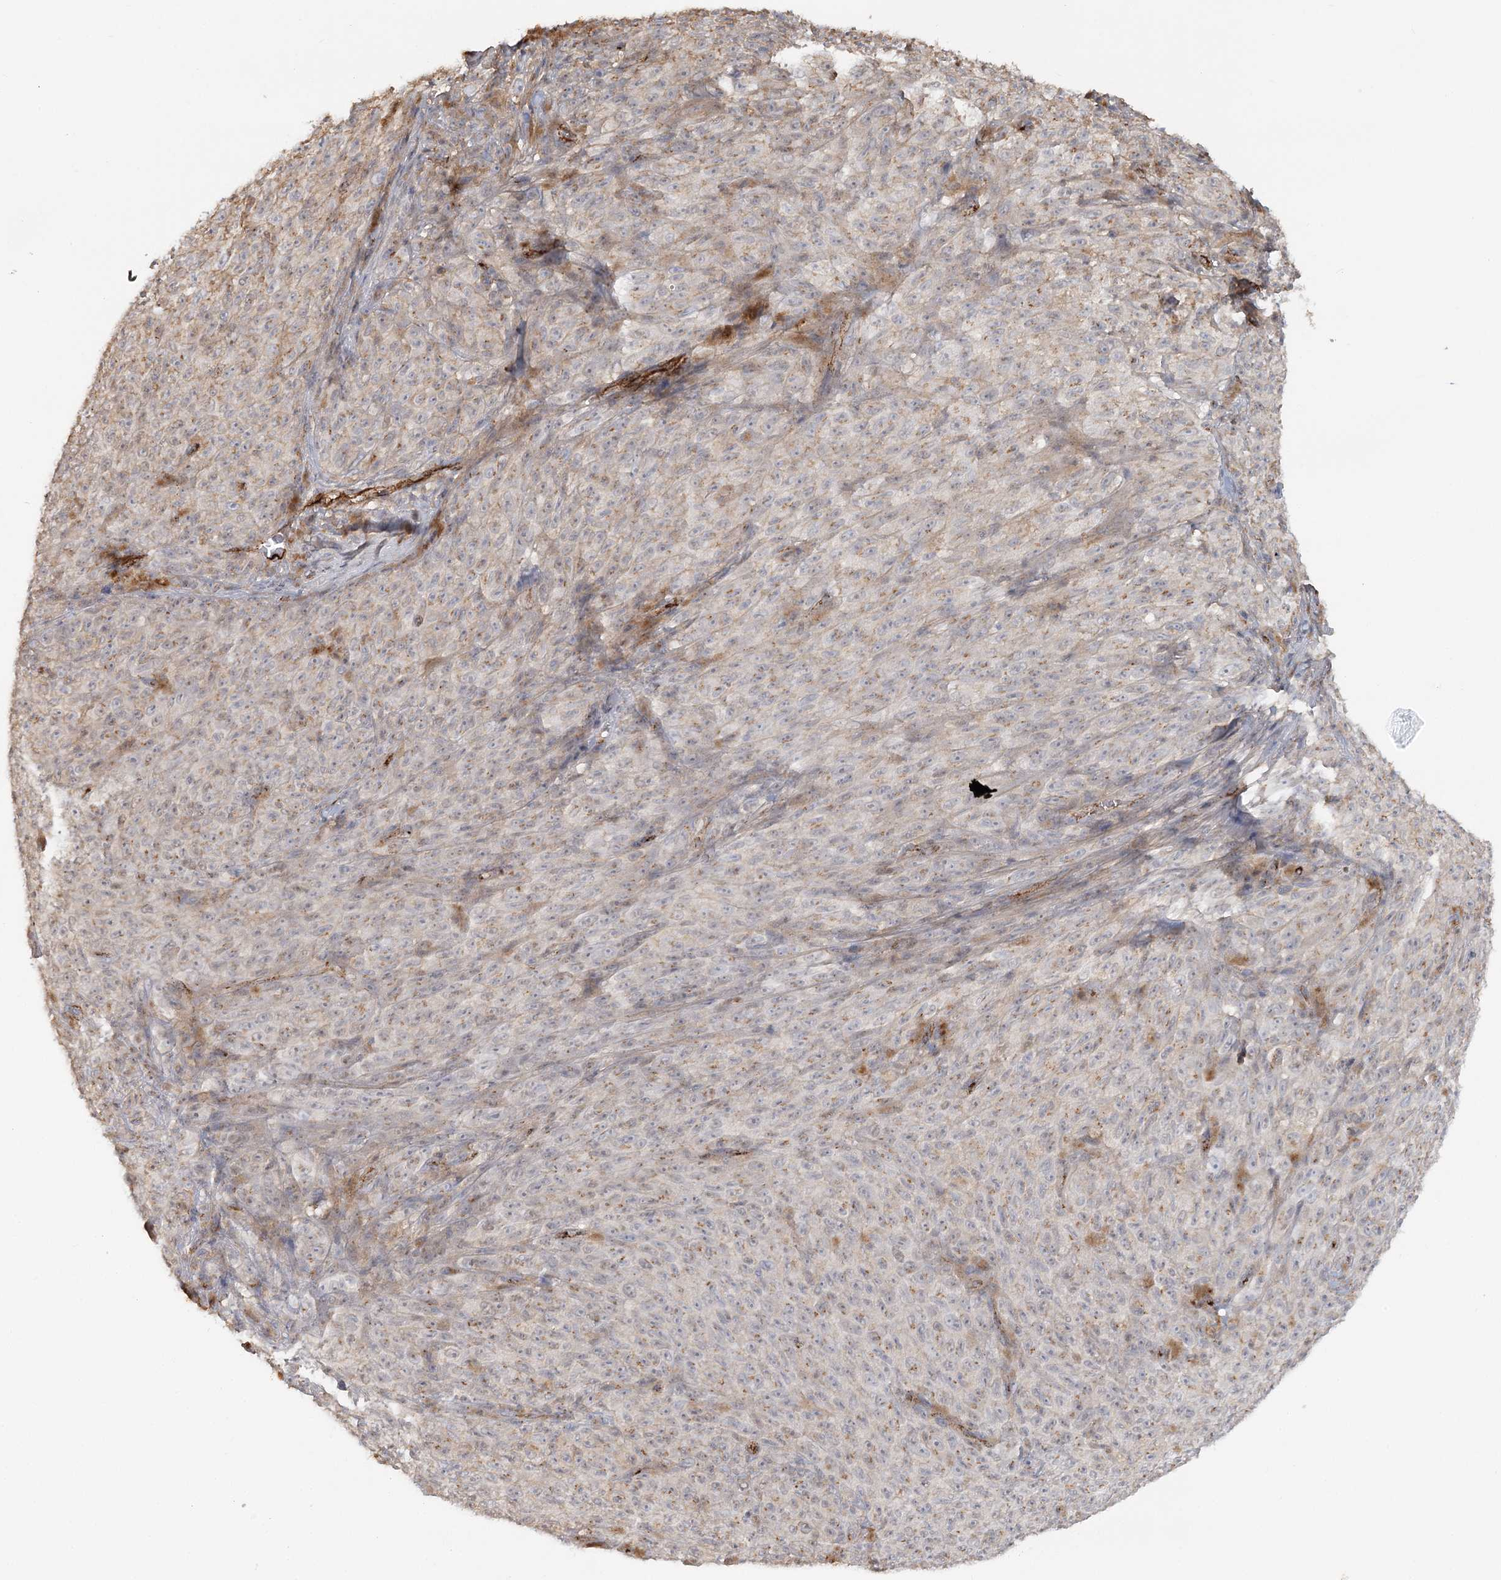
{"staining": {"intensity": "negative", "quantity": "none", "location": "none"}, "tissue": "melanoma", "cell_type": "Tumor cells", "image_type": "cancer", "snomed": [{"axis": "morphology", "description": "Malignant melanoma, NOS"}, {"axis": "topography", "description": "Skin"}], "caption": "The IHC image has no significant positivity in tumor cells of melanoma tissue.", "gene": "KBTBD4", "patient": {"sex": "female", "age": 82}}